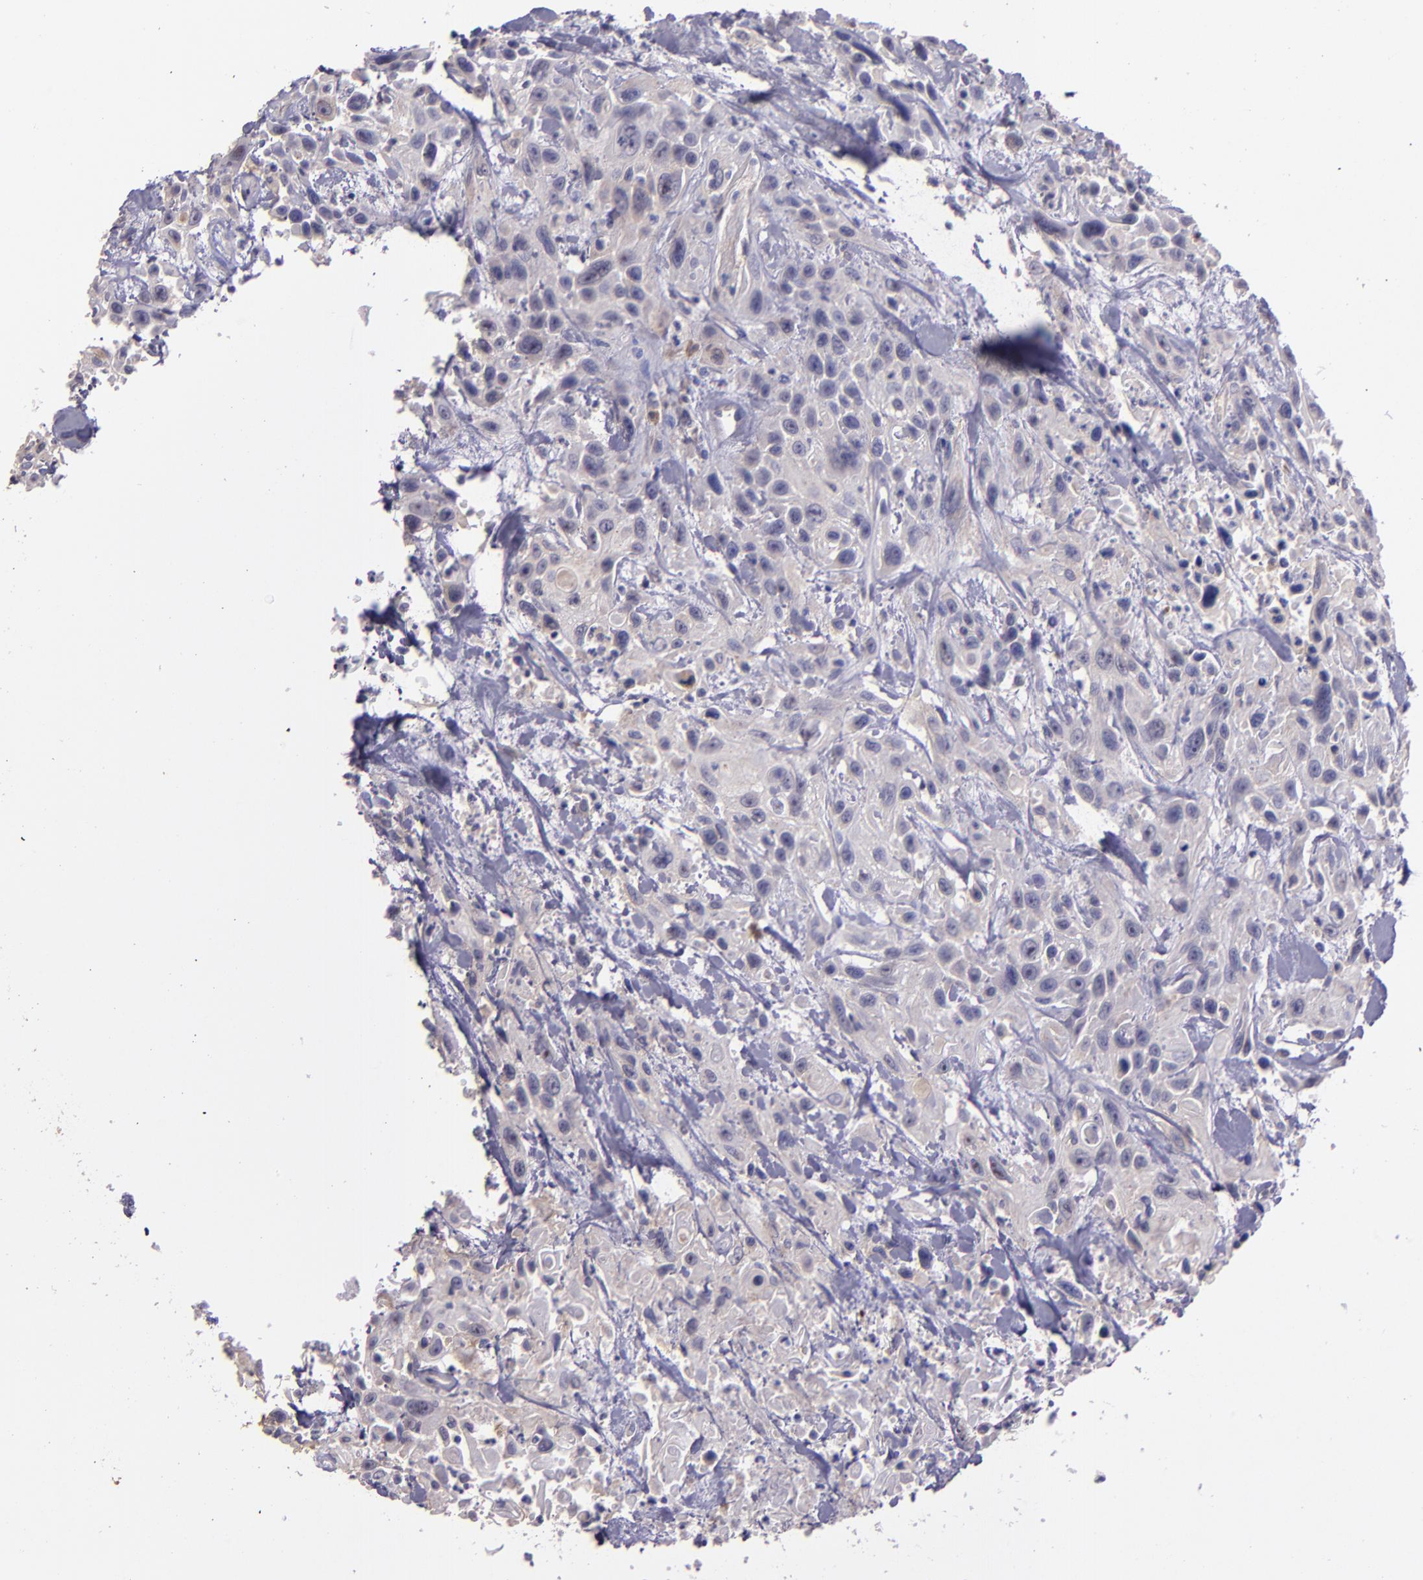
{"staining": {"intensity": "negative", "quantity": "none", "location": "none"}, "tissue": "urothelial cancer", "cell_type": "Tumor cells", "image_type": "cancer", "snomed": [{"axis": "morphology", "description": "Urothelial carcinoma, High grade"}, {"axis": "topography", "description": "Urinary bladder"}], "caption": "High power microscopy image of an IHC photomicrograph of urothelial cancer, revealing no significant staining in tumor cells. (DAB immunohistochemistry, high magnification).", "gene": "PAPPA", "patient": {"sex": "female", "age": 84}}